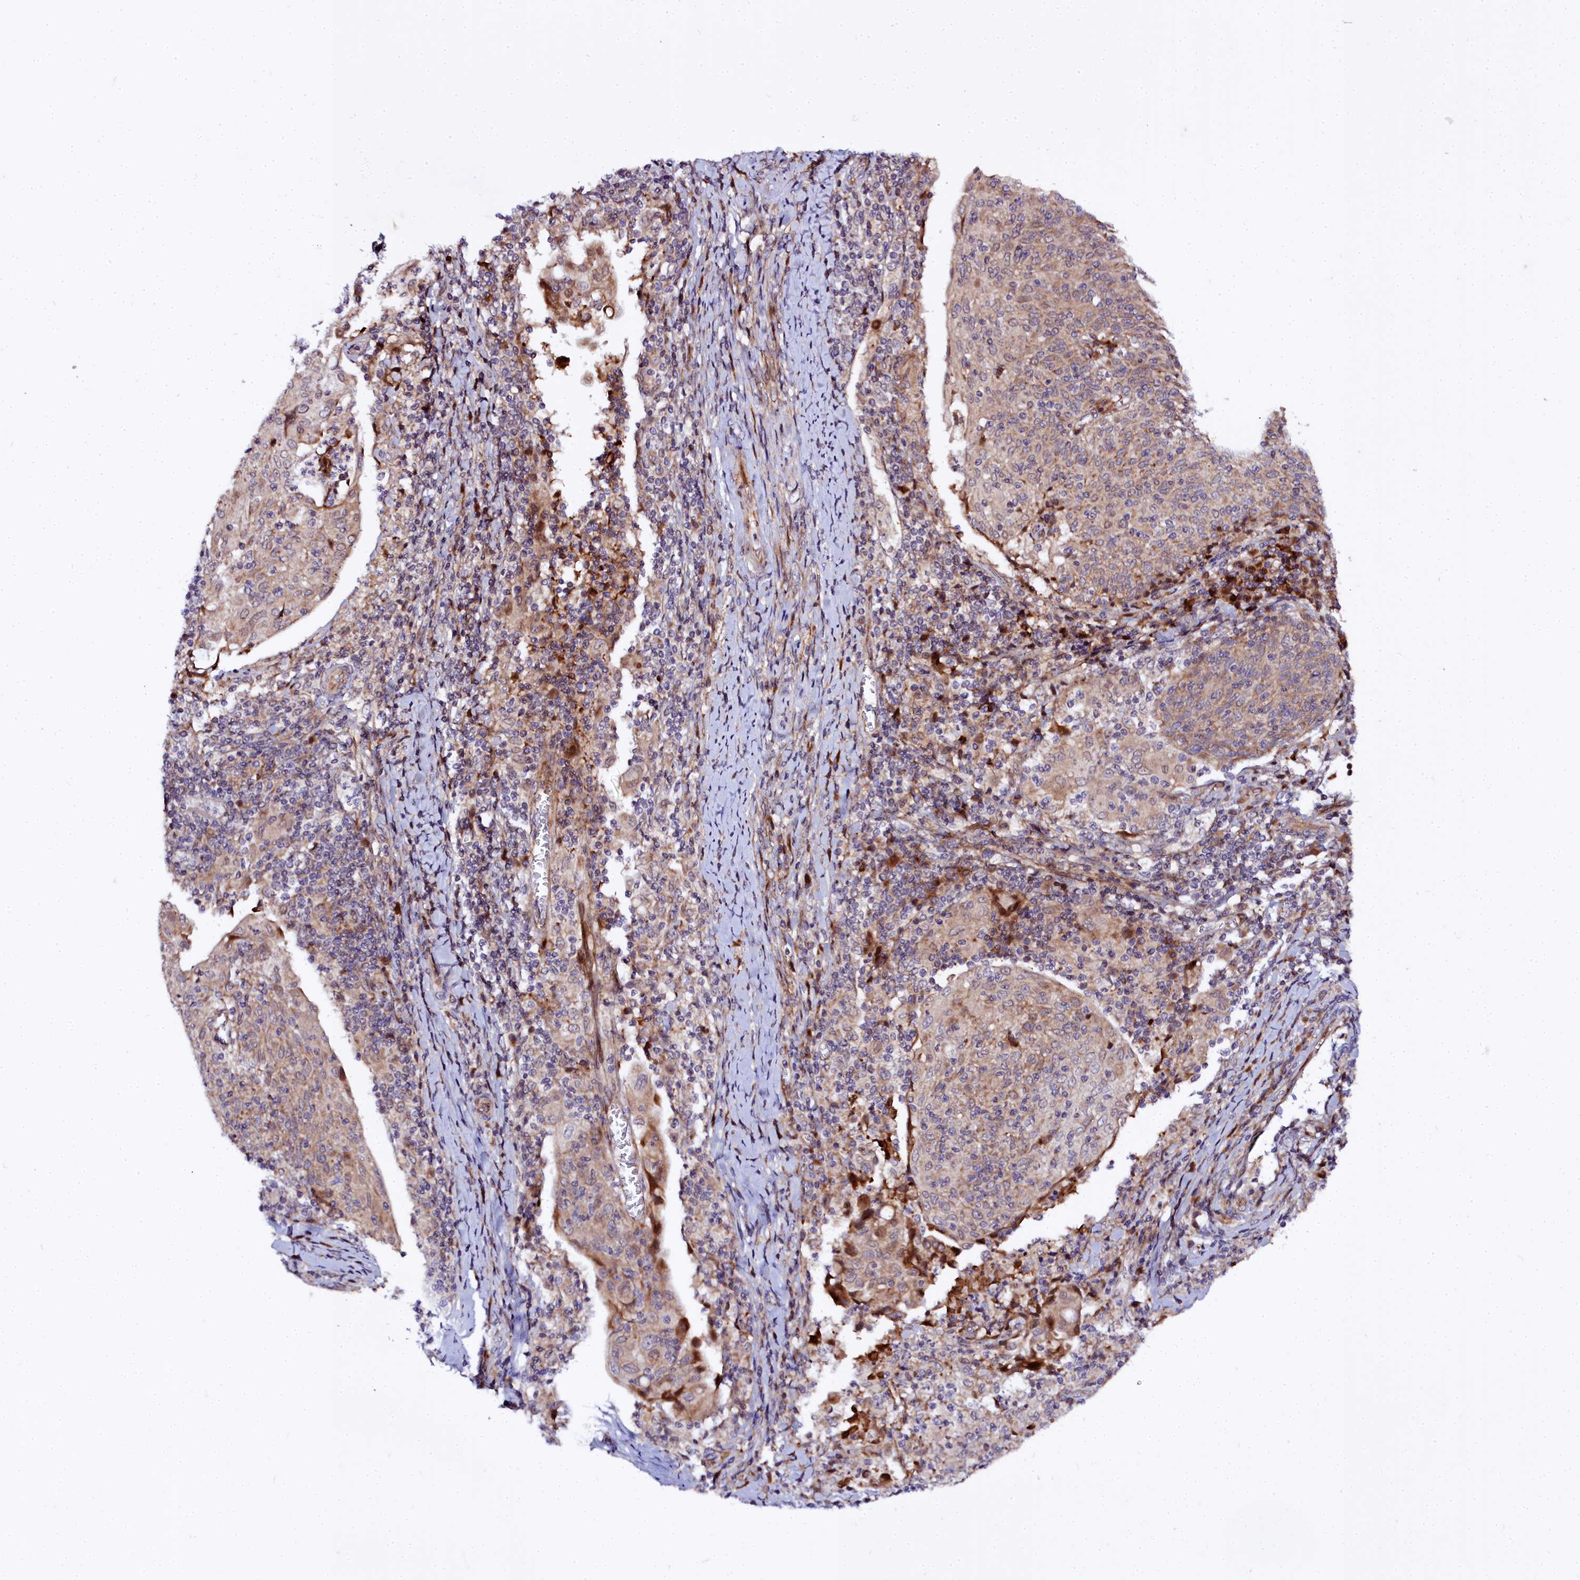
{"staining": {"intensity": "weak", "quantity": ">75%", "location": "cytoplasmic/membranous"}, "tissue": "cervical cancer", "cell_type": "Tumor cells", "image_type": "cancer", "snomed": [{"axis": "morphology", "description": "Squamous cell carcinoma, NOS"}, {"axis": "topography", "description": "Cervix"}], "caption": "Immunohistochemical staining of human squamous cell carcinoma (cervical) demonstrates low levels of weak cytoplasmic/membranous positivity in about >75% of tumor cells.", "gene": "MRPS11", "patient": {"sex": "female", "age": 52}}